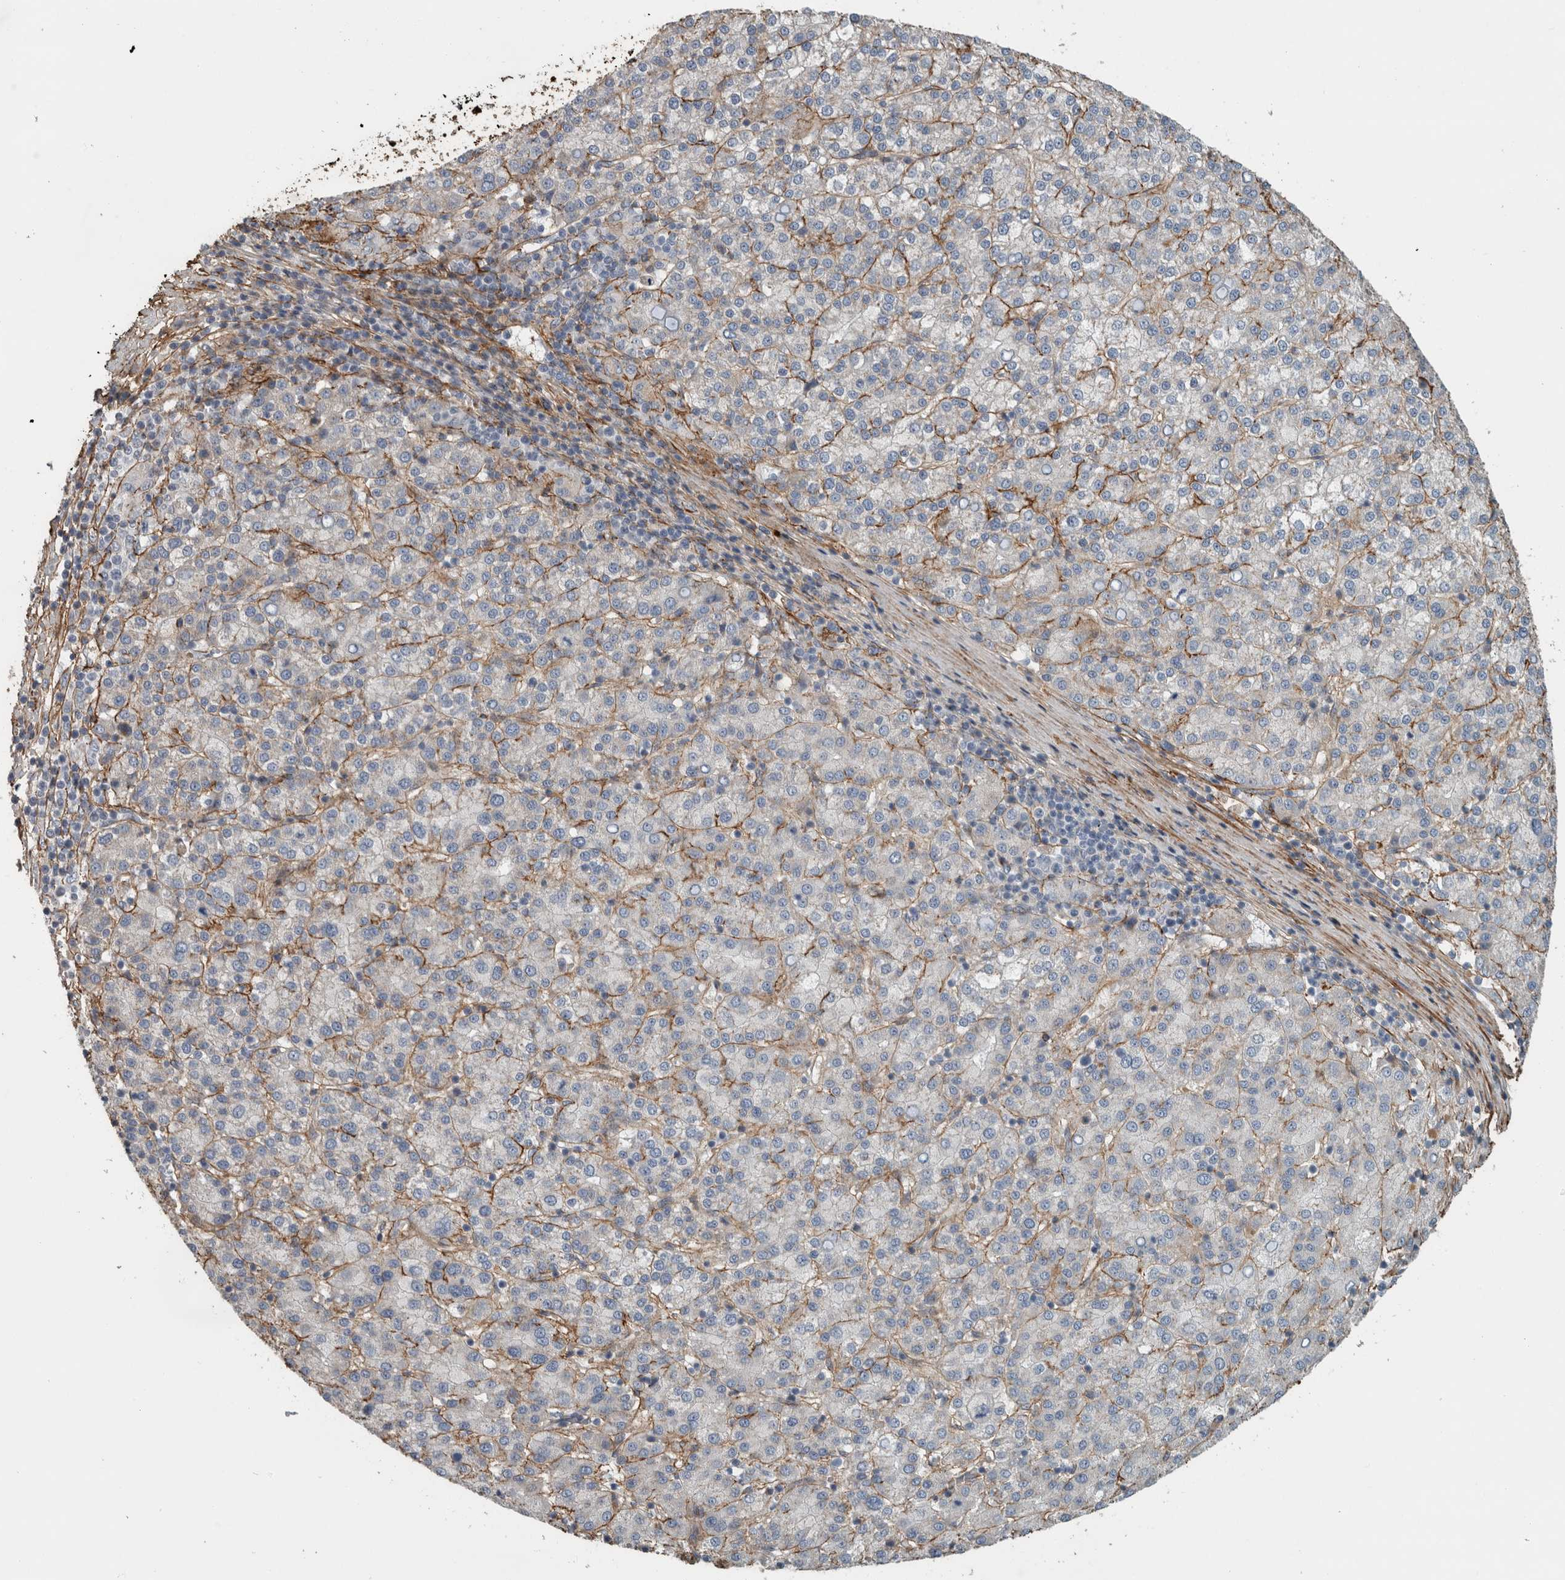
{"staining": {"intensity": "weak", "quantity": "<25%", "location": "cytoplasmic/membranous"}, "tissue": "liver cancer", "cell_type": "Tumor cells", "image_type": "cancer", "snomed": [{"axis": "morphology", "description": "Carcinoma, Hepatocellular, NOS"}, {"axis": "topography", "description": "Liver"}], "caption": "An immunohistochemistry histopathology image of hepatocellular carcinoma (liver) is shown. There is no staining in tumor cells of hepatocellular carcinoma (liver). The staining was performed using DAB to visualize the protein expression in brown, while the nuclei were stained in blue with hematoxylin (Magnification: 20x).", "gene": "FN1", "patient": {"sex": "female", "age": 58}}